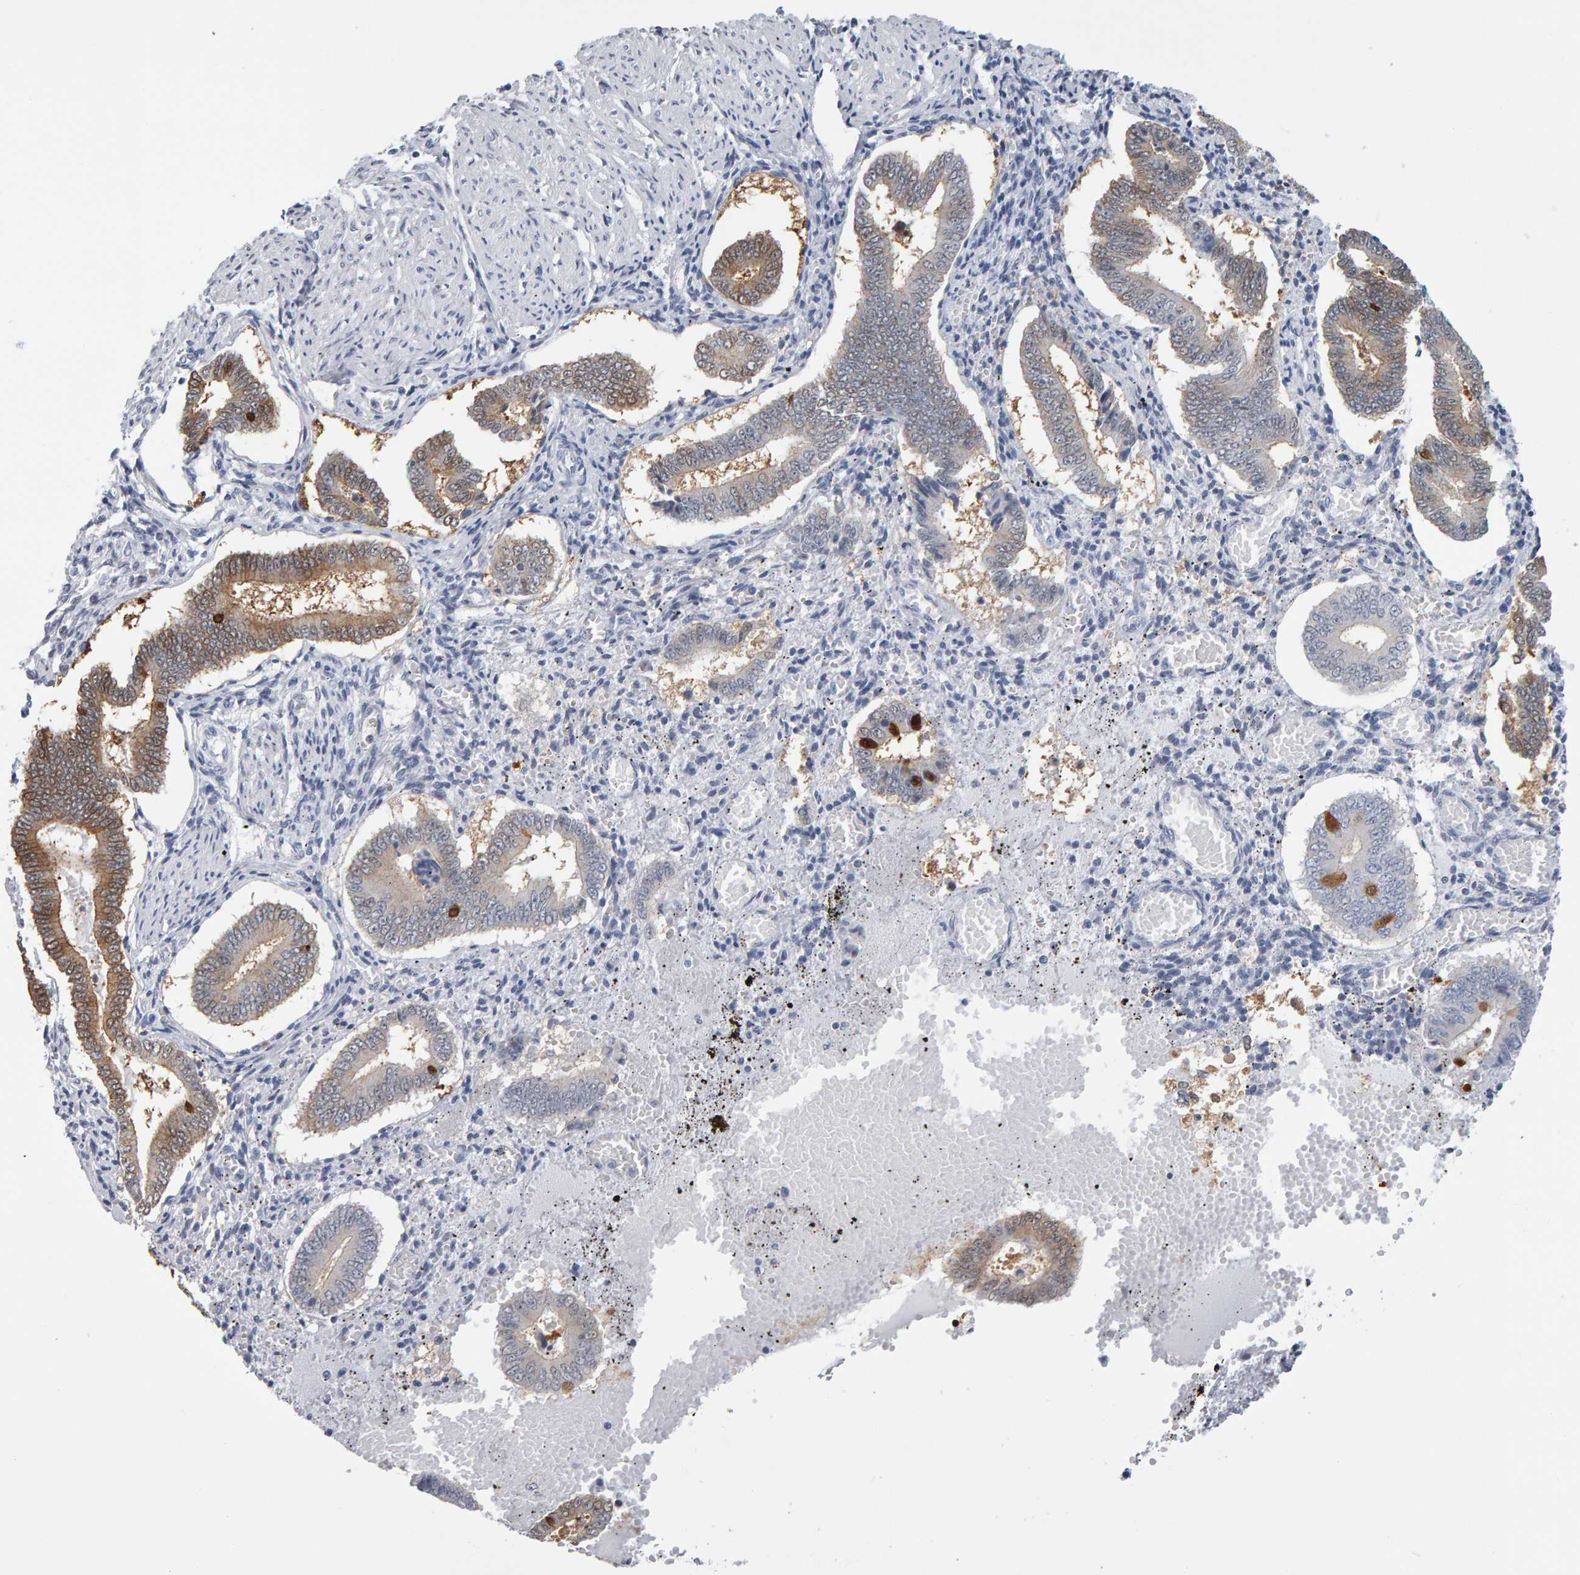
{"staining": {"intensity": "negative", "quantity": "none", "location": "none"}, "tissue": "endometrium", "cell_type": "Cells in endometrial stroma", "image_type": "normal", "snomed": [{"axis": "morphology", "description": "Normal tissue, NOS"}, {"axis": "topography", "description": "Endometrium"}], "caption": "DAB immunohistochemical staining of unremarkable endometrium exhibits no significant staining in cells in endometrial stroma.", "gene": "CTH", "patient": {"sex": "female", "age": 42}}